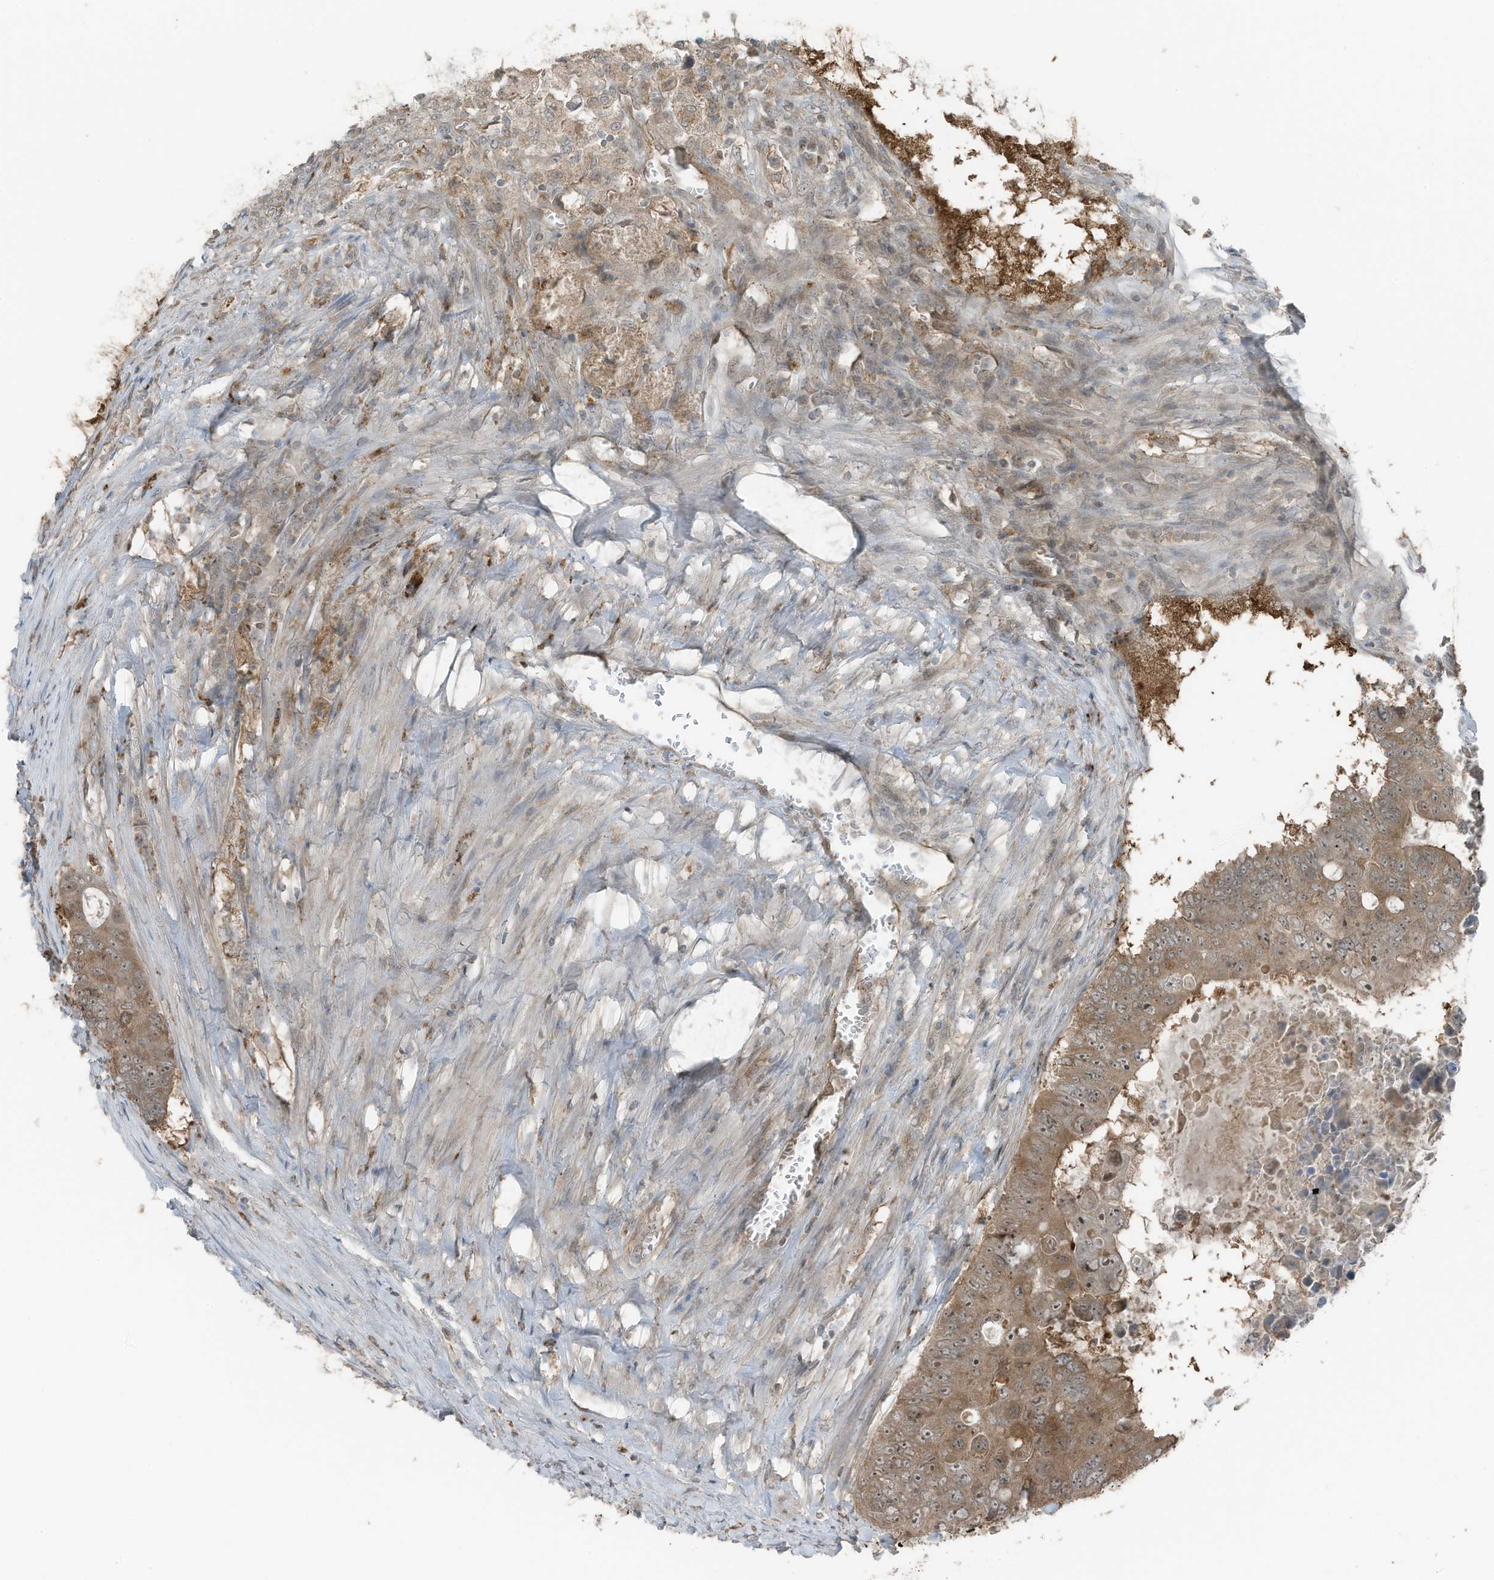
{"staining": {"intensity": "moderate", "quantity": ">75%", "location": "cytoplasmic/membranous,nuclear"}, "tissue": "colorectal cancer", "cell_type": "Tumor cells", "image_type": "cancer", "snomed": [{"axis": "morphology", "description": "Adenocarcinoma, NOS"}, {"axis": "topography", "description": "Colon"}], "caption": "IHC of colorectal cancer (adenocarcinoma) reveals medium levels of moderate cytoplasmic/membranous and nuclear staining in about >75% of tumor cells.", "gene": "TXNDC9", "patient": {"sex": "male", "age": 87}}